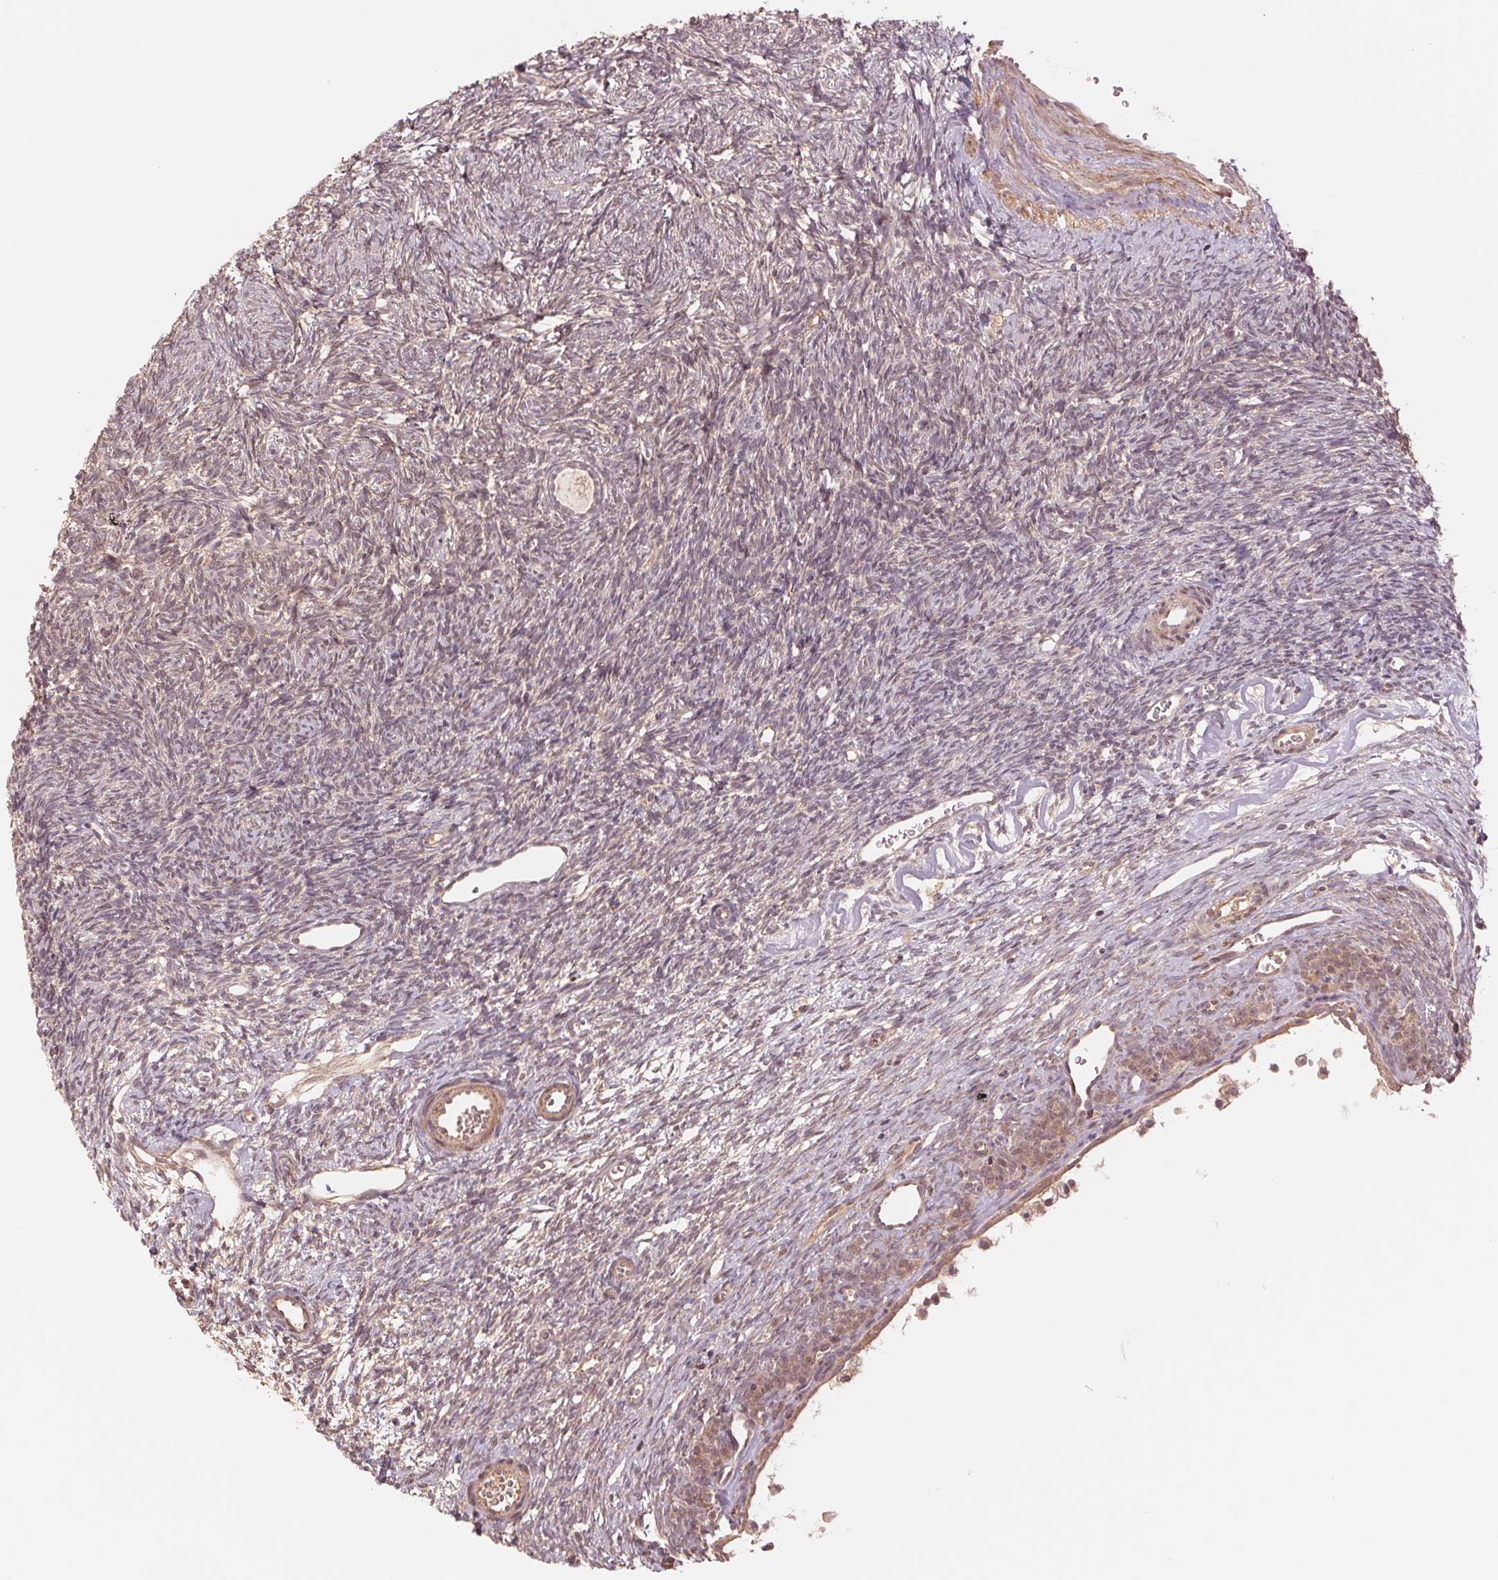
{"staining": {"intensity": "weak", "quantity": ">75%", "location": "cytoplasmic/membranous"}, "tissue": "ovary", "cell_type": "Follicle cells", "image_type": "normal", "snomed": [{"axis": "morphology", "description": "Normal tissue, NOS"}, {"axis": "topography", "description": "Ovary"}], "caption": "Protein staining exhibits weak cytoplasmic/membranous positivity in about >75% of follicle cells in unremarkable ovary.", "gene": "PPIAL4A", "patient": {"sex": "female", "age": 34}}